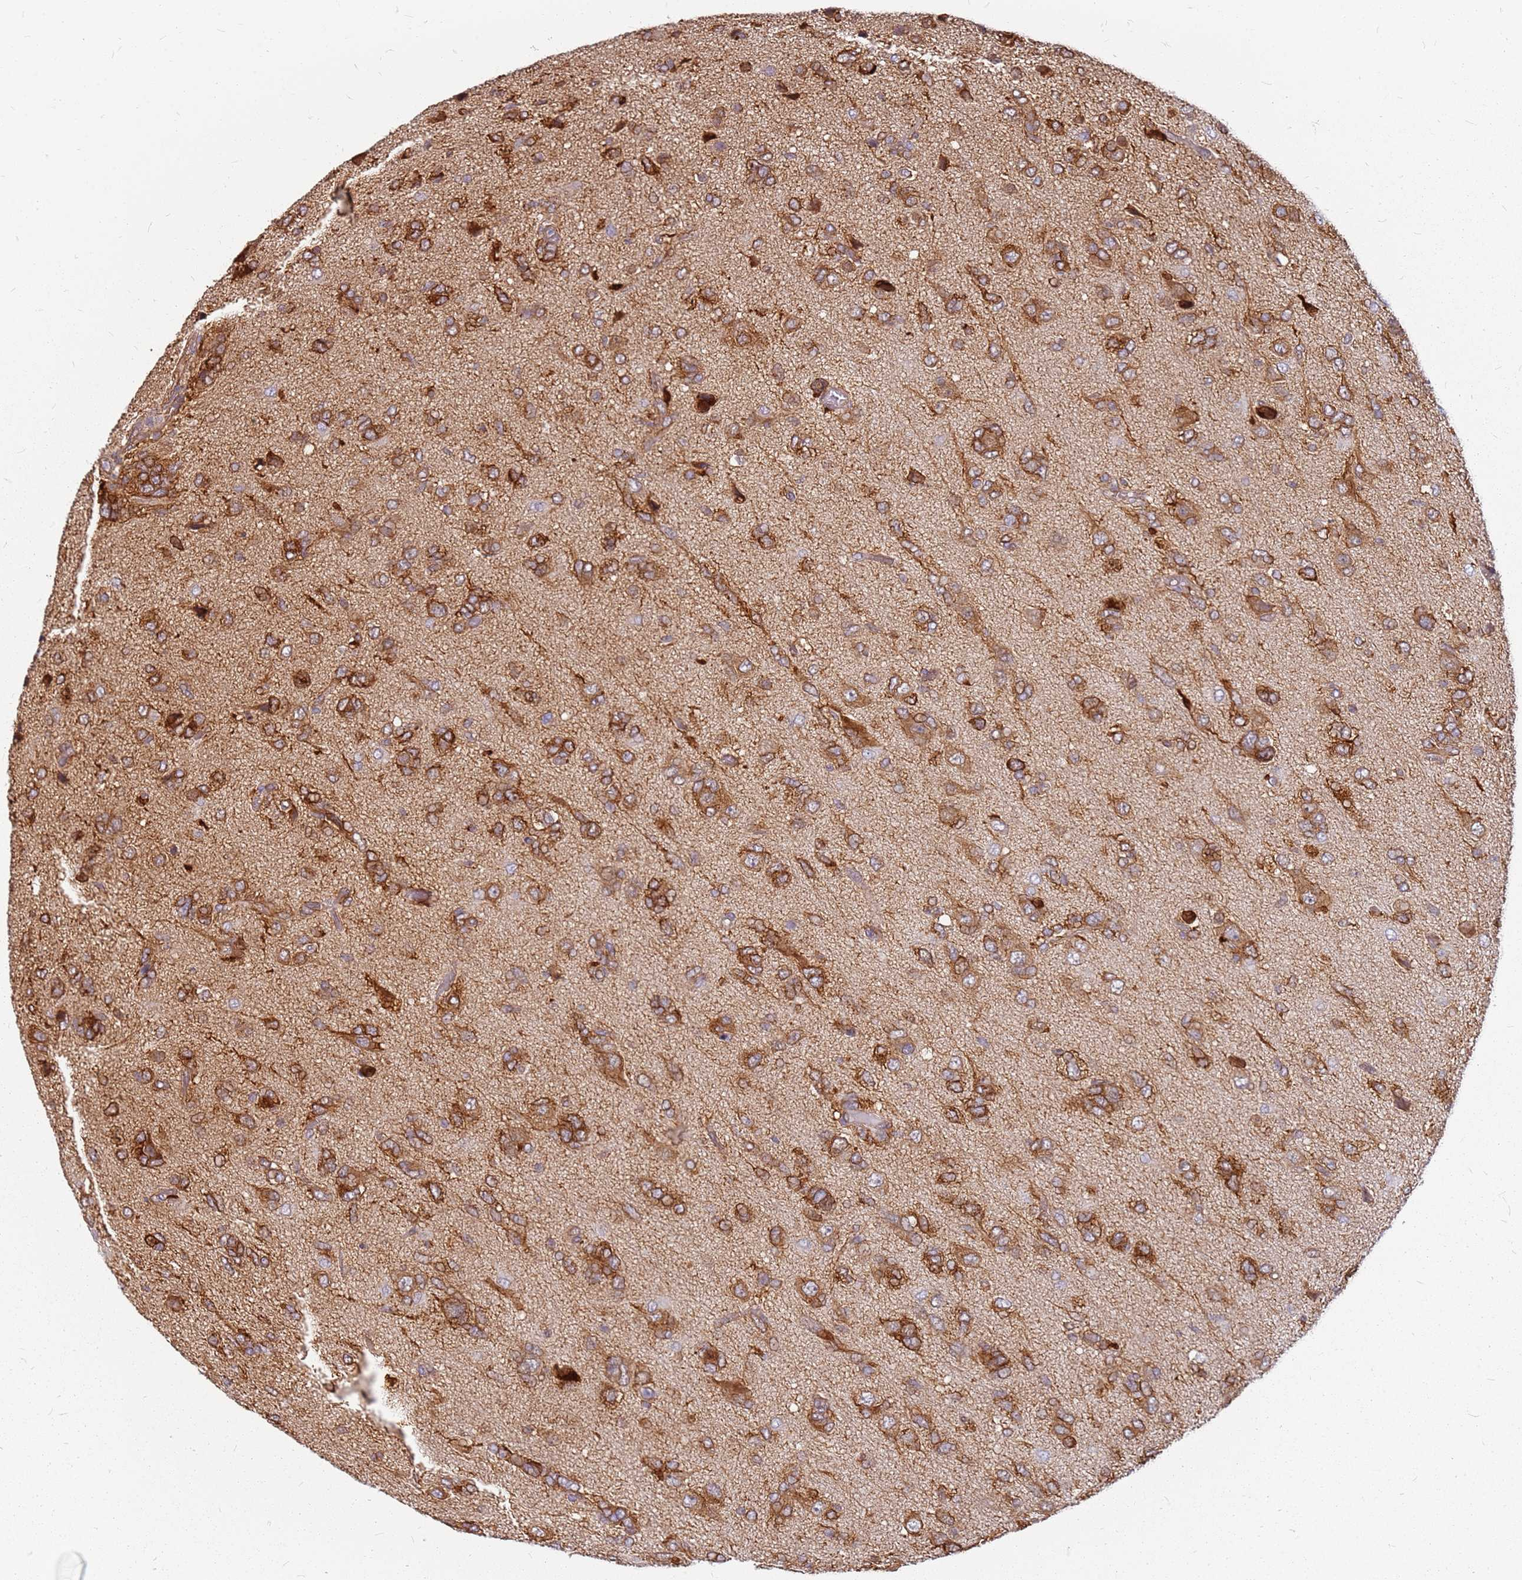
{"staining": {"intensity": "moderate", "quantity": ">75%", "location": "cytoplasmic/membranous"}, "tissue": "glioma", "cell_type": "Tumor cells", "image_type": "cancer", "snomed": [{"axis": "morphology", "description": "Glioma, malignant, High grade"}, {"axis": "topography", "description": "Brain"}], "caption": "The image displays staining of malignant high-grade glioma, revealing moderate cytoplasmic/membranous protein positivity (brown color) within tumor cells.", "gene": "HDX", "patient": {"sex": "female", "age": 59}}